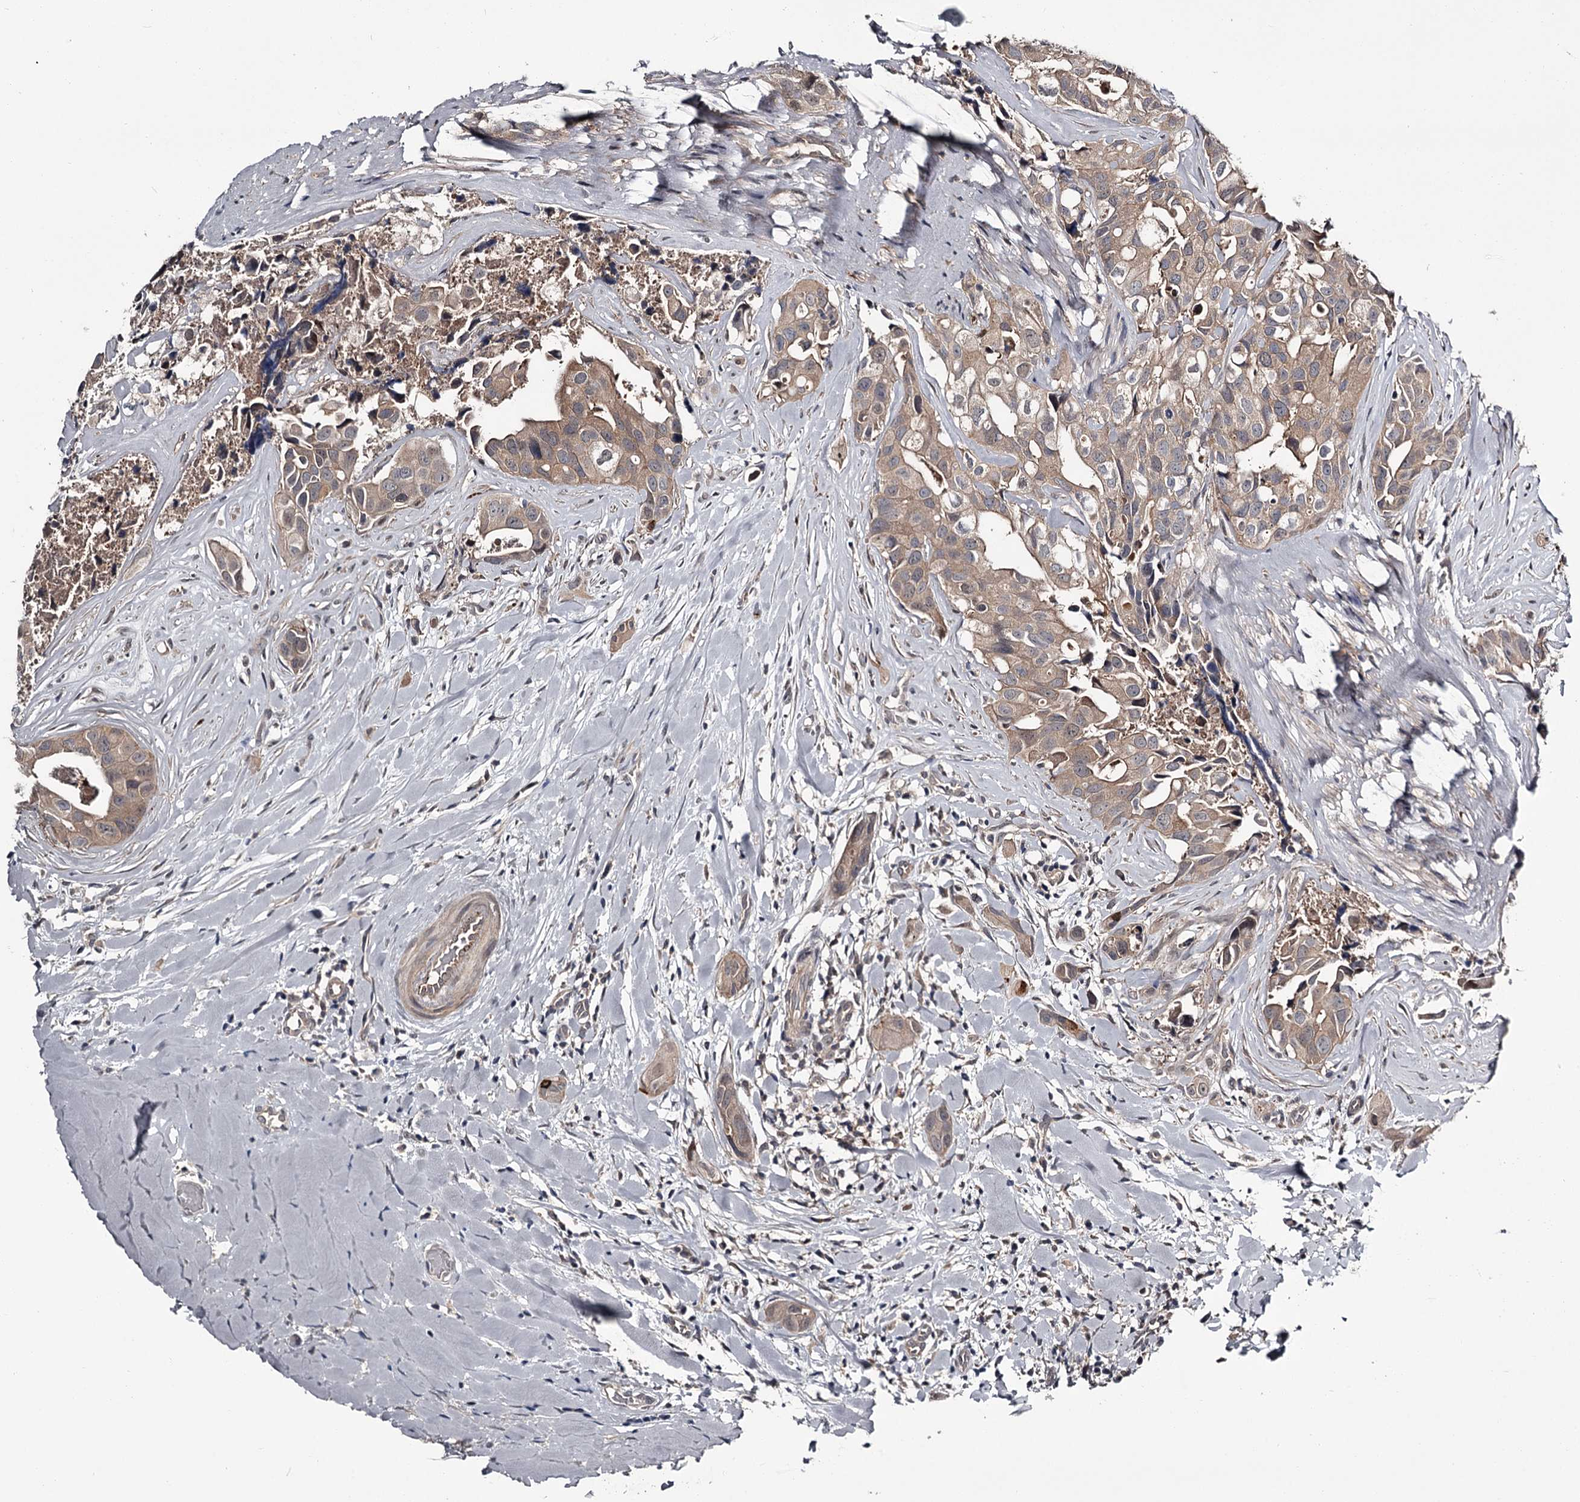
{"staining": {"intensity": "weak", "quantity": ">75%", "location": "cytoplasmic/membranous"}, "tissue": "head and neck cancer", "cell_type": "Tumor cells", "image_type": "cancer", "snomed": [{"axis": "morphology", "description": "Adenocarcinoma, NOS"}, {"axis": "morphology", "description": "Adenocarcinoma, metastatic, NOS"}, {"axis": "topography", "description": "Head-Neck"}], "caption": "Metastatic adenocarcinoma (head and neck) stained for a protein (brown) demonstrates weak cytoplasmic/membranous positive expression in about >75% of tumor cells.", "gene": "DAO", "patient": {"sex": "male", "age": 75}}